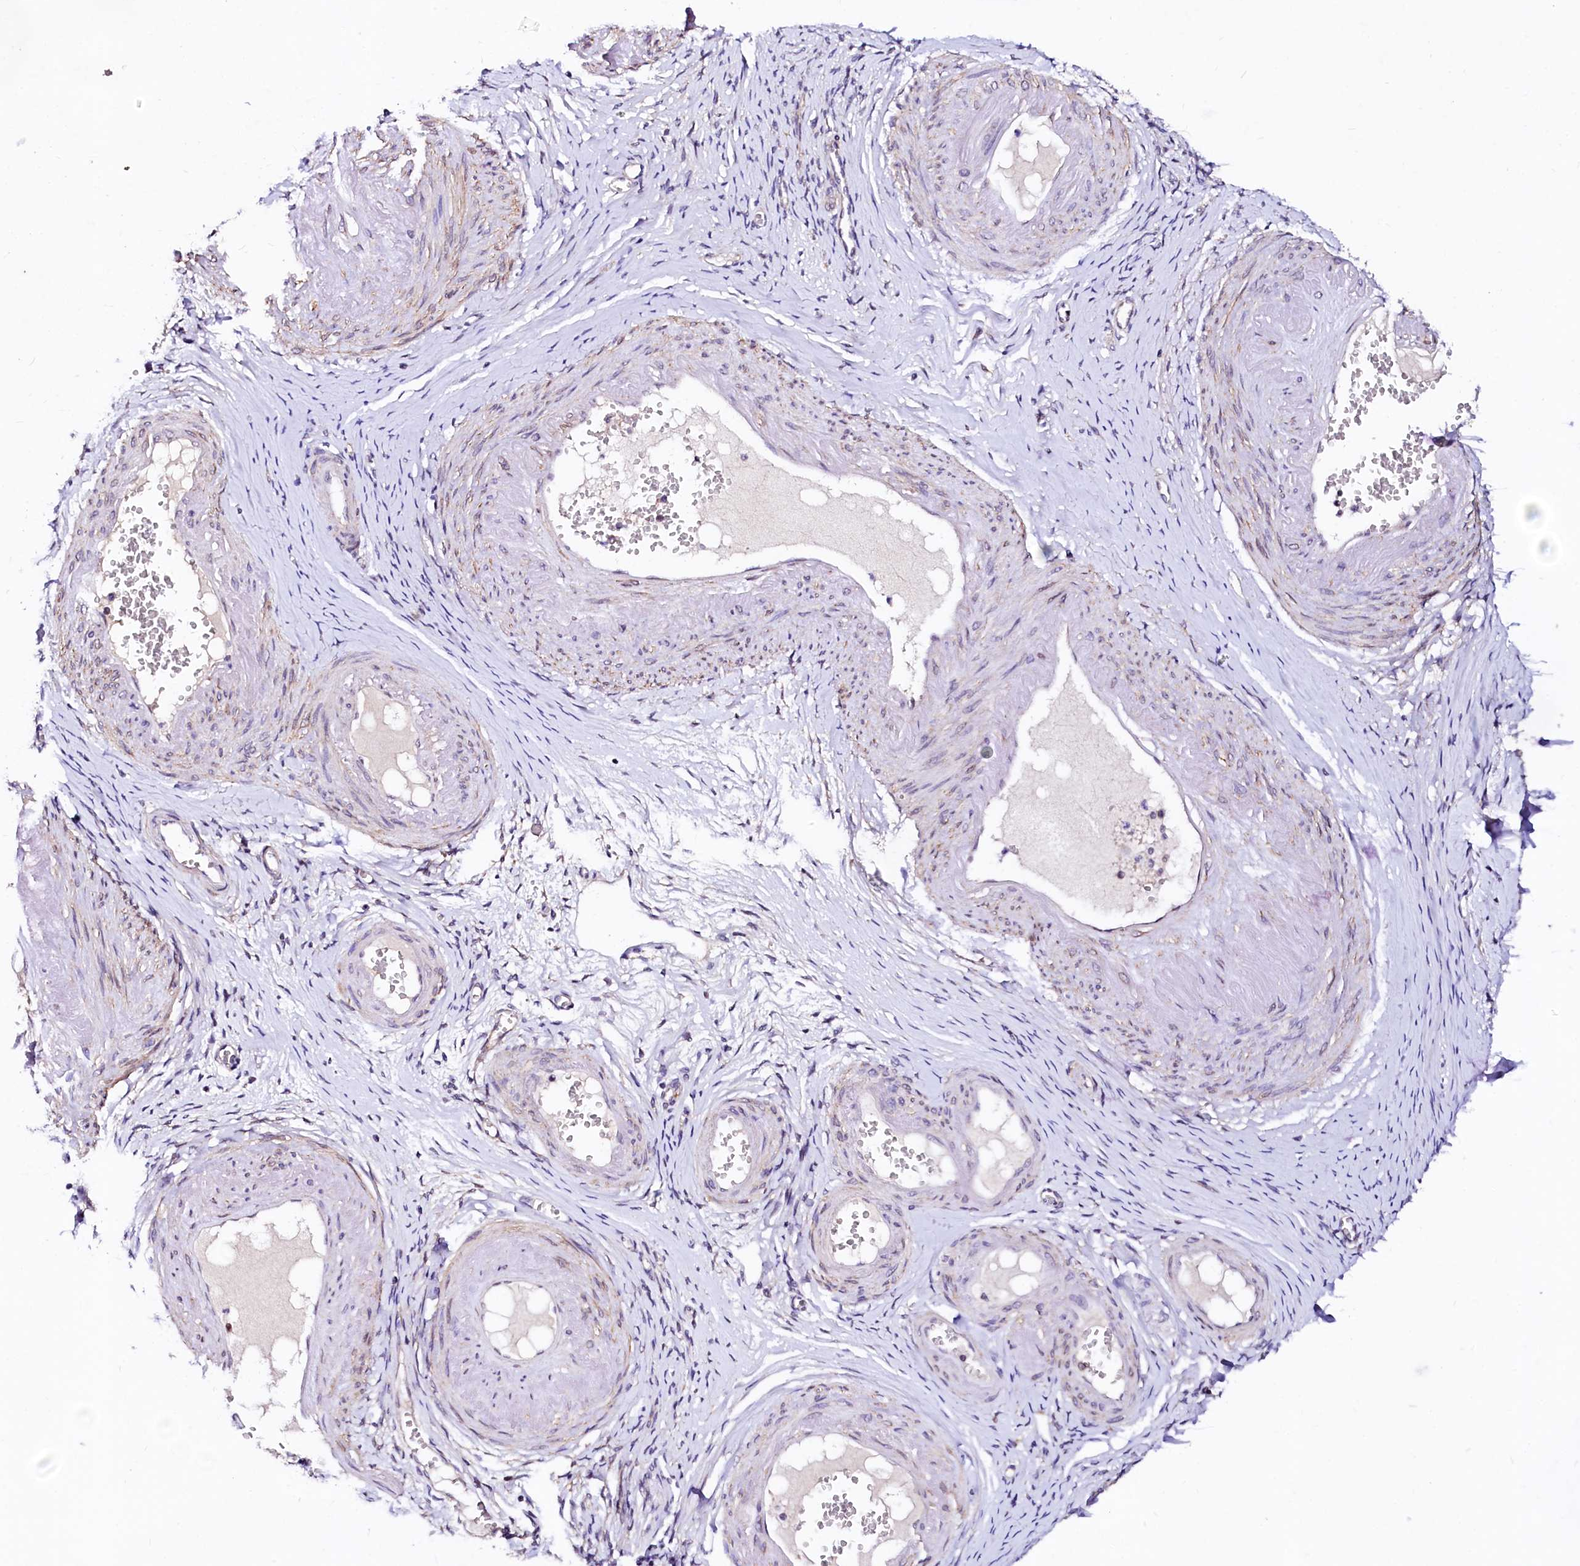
{"staining": {"intensity": "negative", "quantity": "none", "location": "none"}, "tissue": "adipose tissue", "cell_type": "Adipocytes", "image_type": "normal", "snomed": [{"axis": "morphology", "description": "Normal tissue, NOS"}, {"axis": "topography", "description": "Vascular tissue"}, {"axis": "topography", "description": "Fallopian tube"}, {"axis": "topography", "description": "Ovary"}], "caption": "Photomicrograph shows no protein staining in adipocytes of unremarkable adipose tissue. (DAB (3,3'-diaminobenzidine) immunohistochemistry with hematoxylin counter stain).", "gene": "GPR176", "patient": {"sex": "female", "age": 67}}